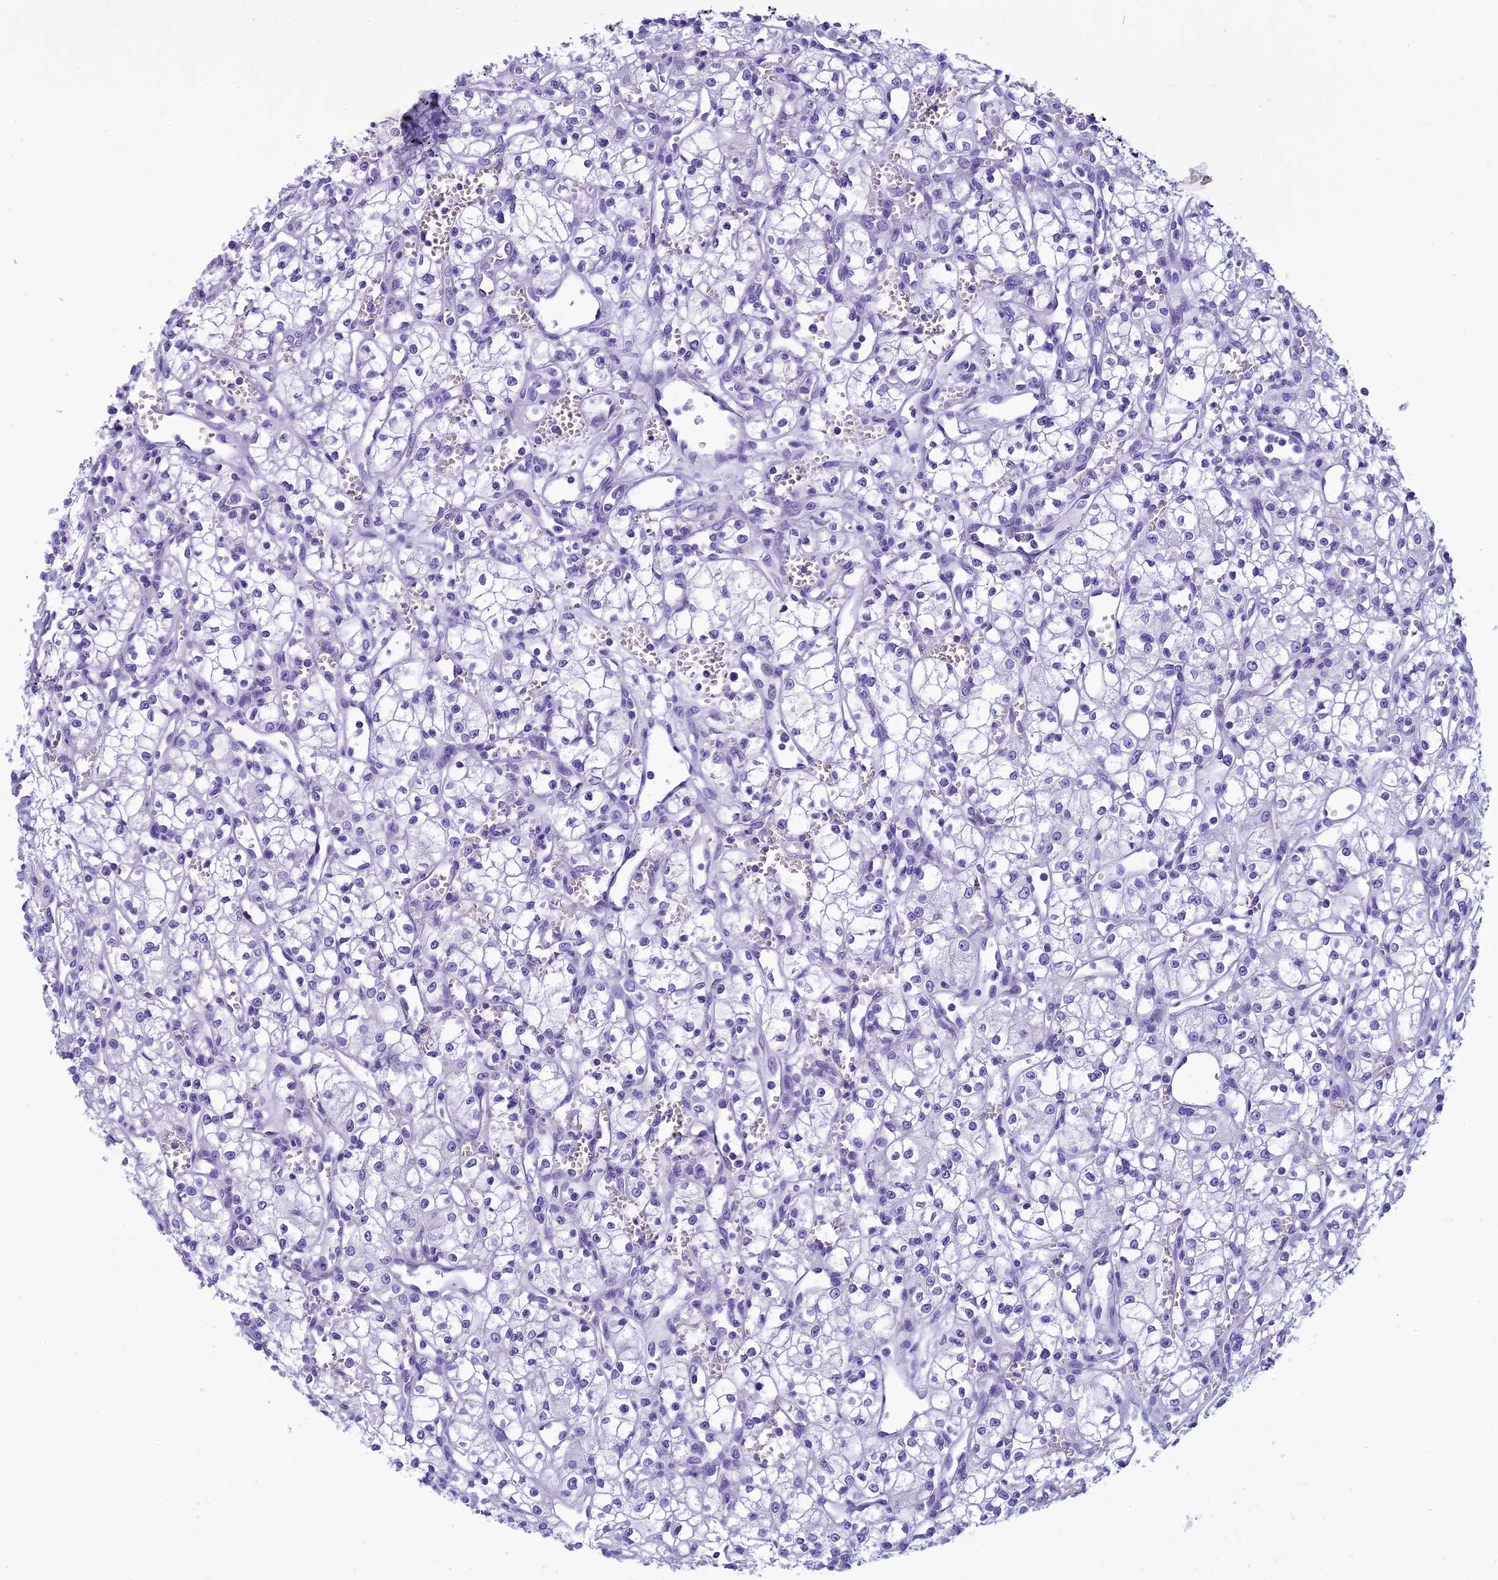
{"staining": {"intensity": "negative", "quantity": "none", "location": "none"}, "tissue": "renal cancer", "cell_type": "Tumor cells", "image_type": "cancer", "snomed": [{"axis": "morphology", "description": "Adenocarcinoma, NOS"}, {"axis": "topography", "description": "Kidney"}], "caption": "DAB (3,3'-diaminobenzidine) immunohistochemical staining of human renal cancer (adenocarcinoma) shows no significant expression in tumor cells.", "gene": "KCTD14", "patient": {"sex": "male", "age": 59}}